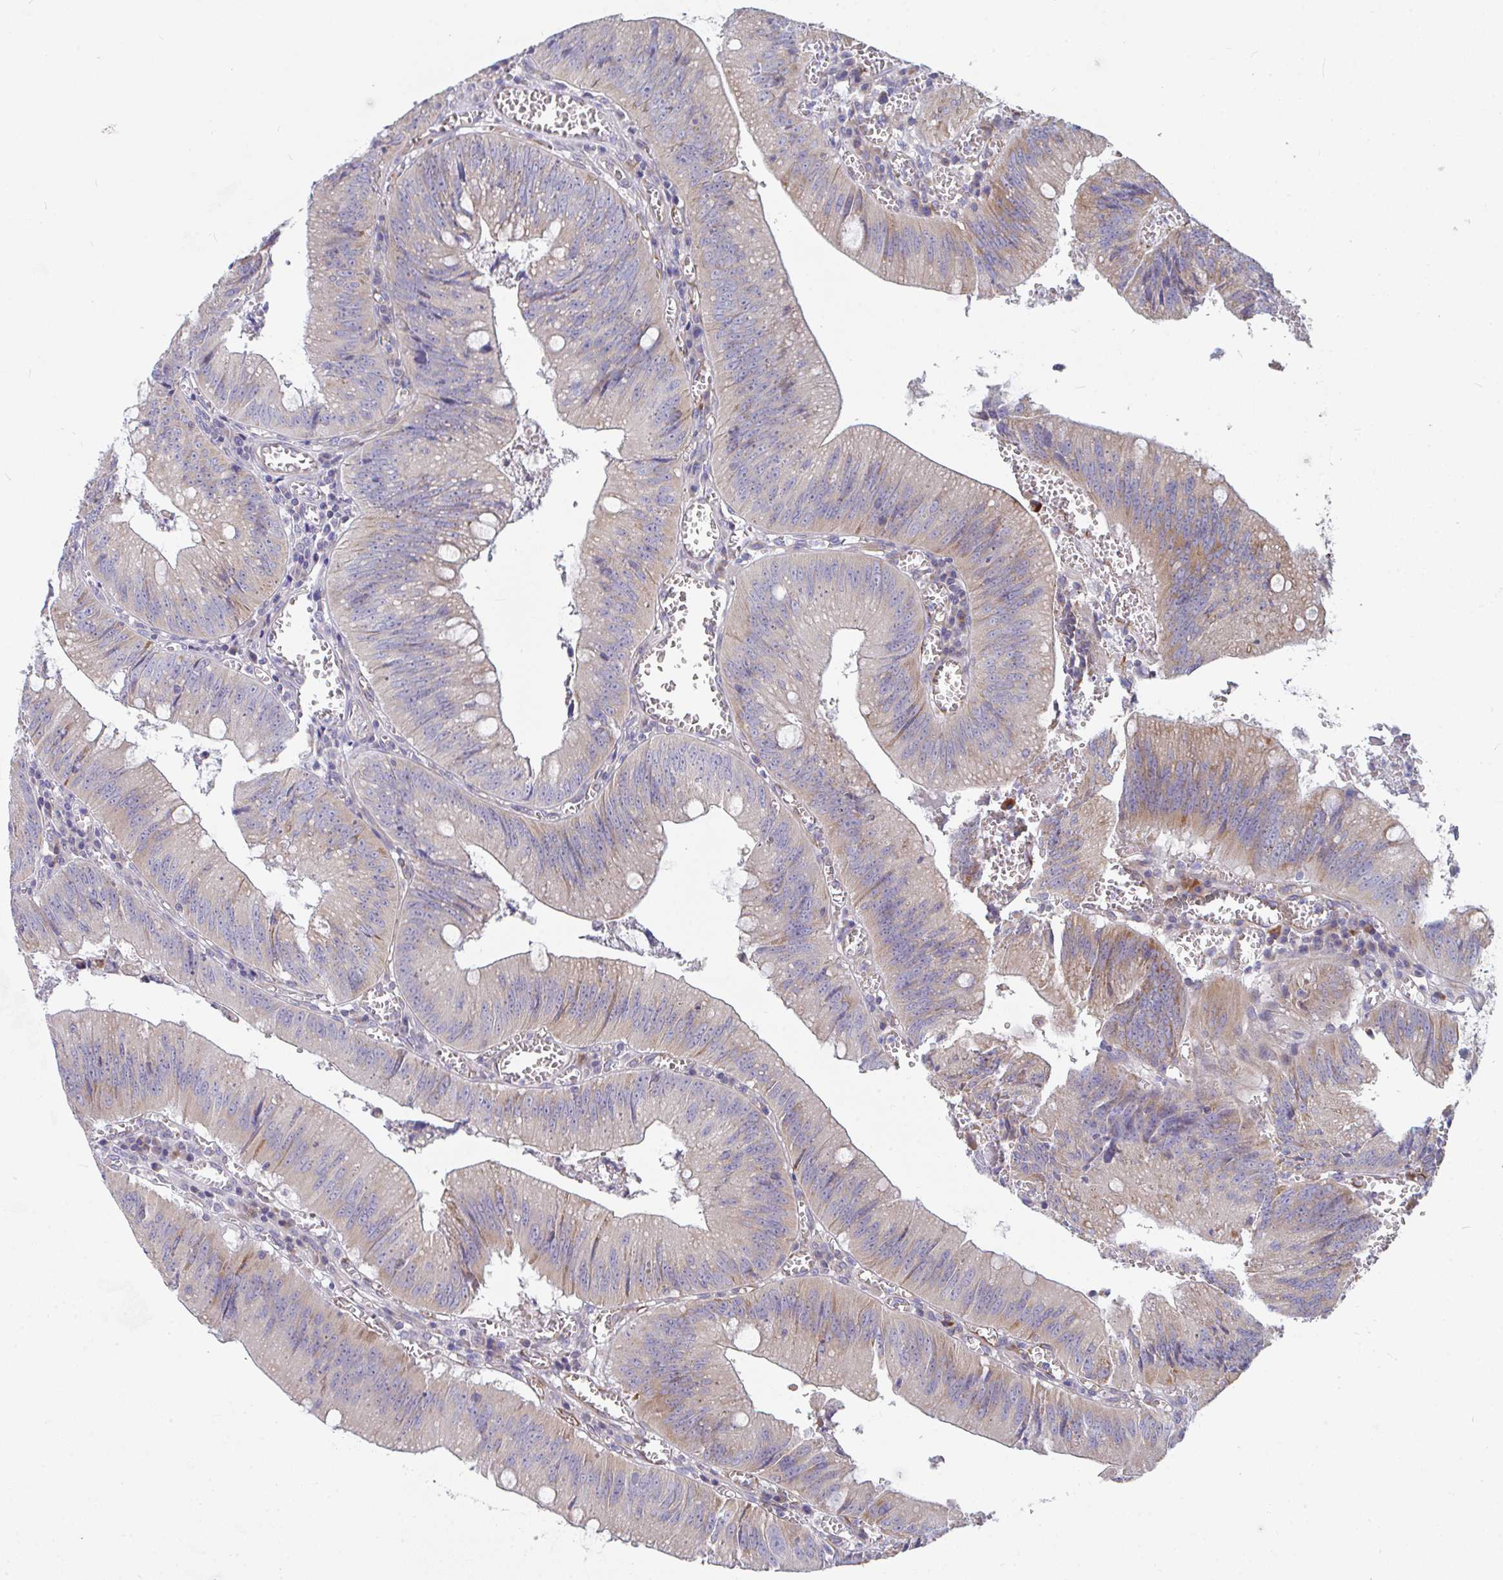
{"staining": {"intensity": "weak", "quantity": "25%-75%", "location": "cytoplasmic/membranous"}, "tissue": "colorectal cancer", "cell_type": "Tumor cells", "image_type": "cancer", "snomed": [{"axis": "morphology", "description": "Adenocarcinoma, NOS"}, {"axis": "topography", "description": "Rectum"}], "caption": "Immunohistochemistry of human colorectal adenocarcinoma shows low levels of weak cytoplasmic/membranous expression in approximately 25%-75% of tumor cells.", "gene": "EIF1AD", "patient": {"sex": "female", "age": 81}}